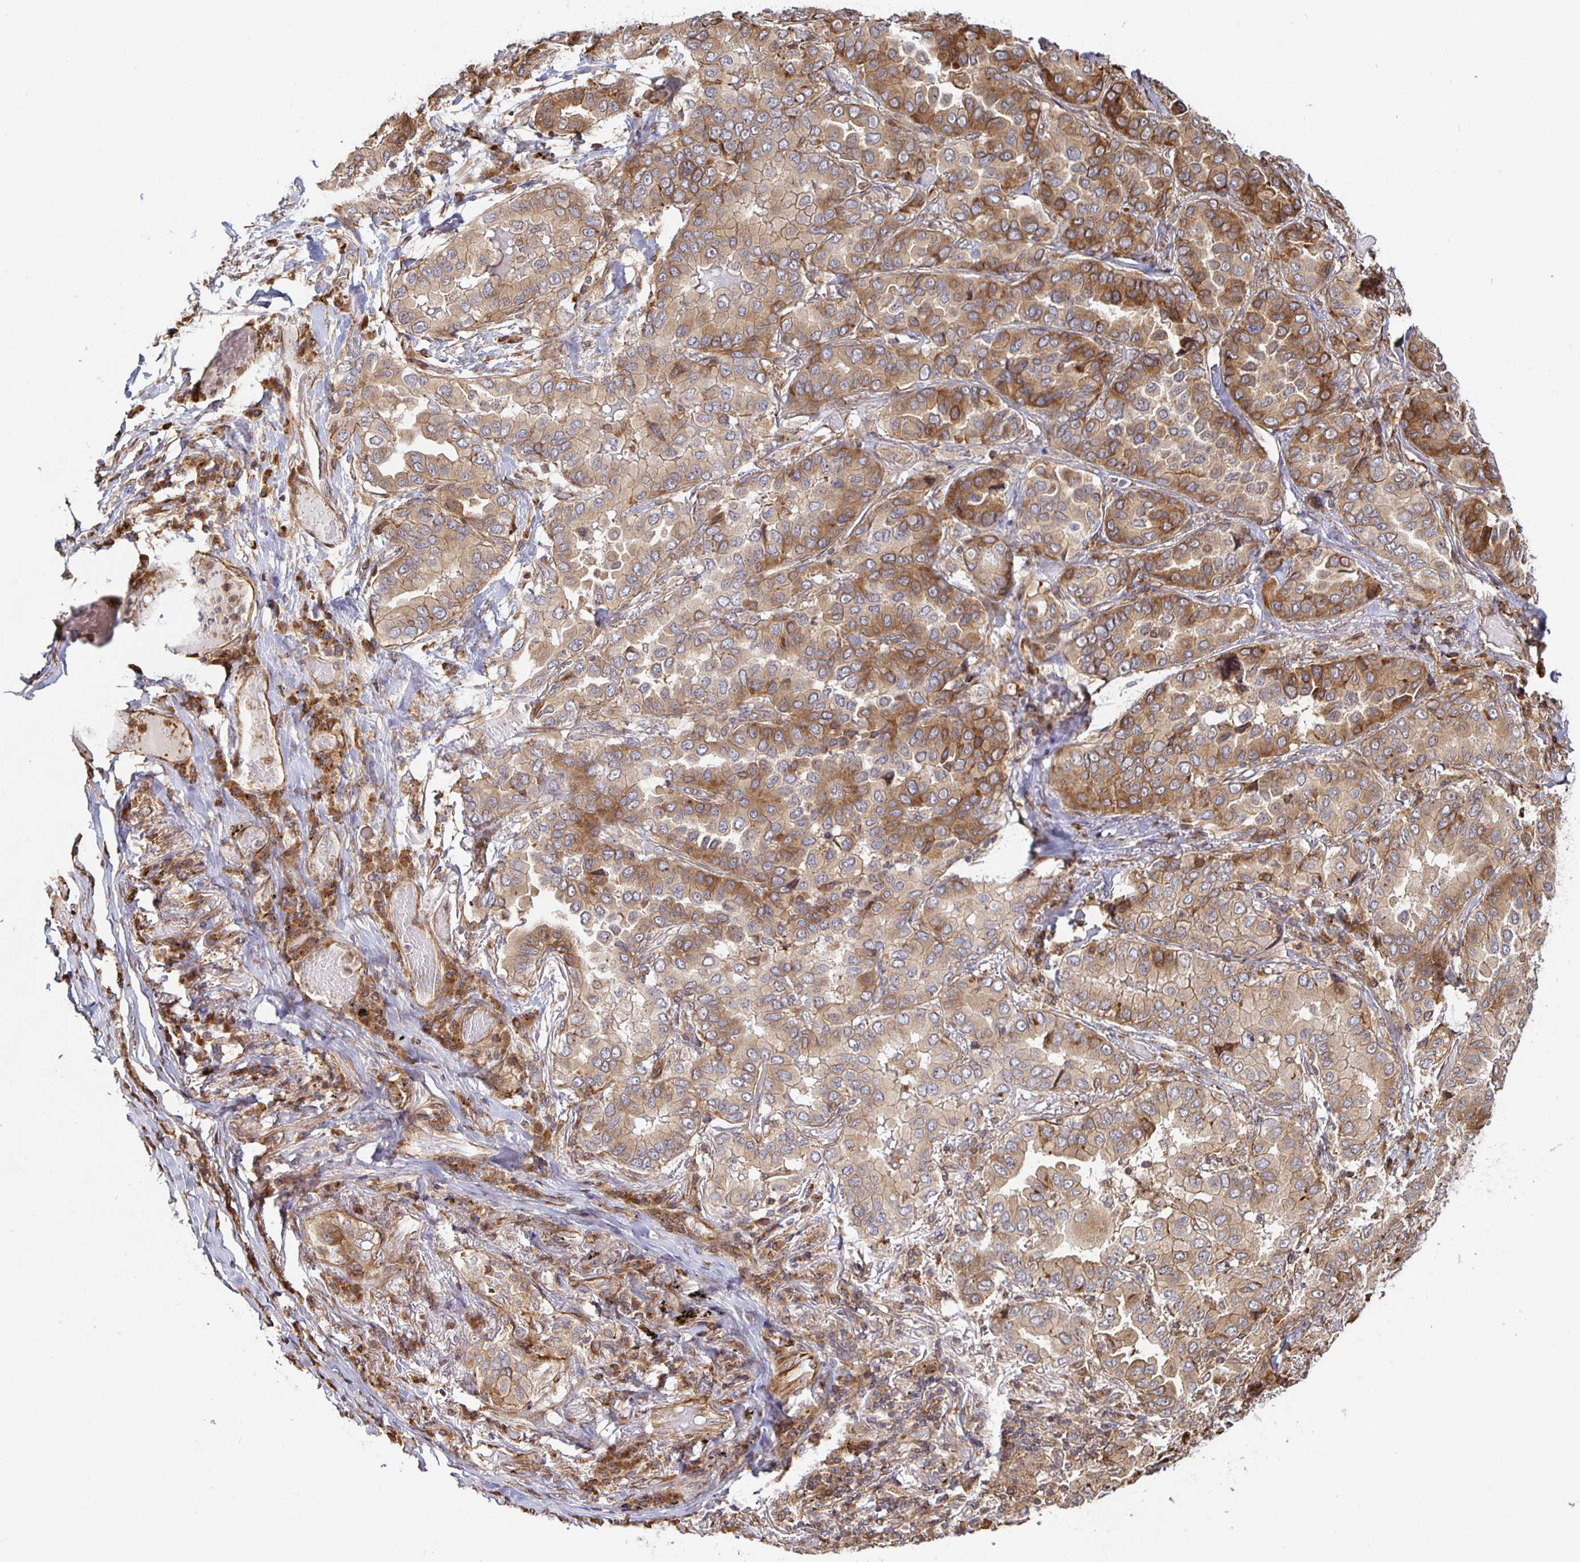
{"staining": {"intensity": "moderate", "quantity": "25%-75%", "location": "cytoplasmic/membranous"}, "tissue": "lung cancer", "cell_type": "Tumor cells", "image_type": "cancer", "snomed": [{"axis": "morphology", "description": "Aneuploidy"}, {"axis": "morphology", "description": "Adenocarcinoma, NOS"}, {"axis": "morphology", "description": "Adenocarcinoma, metastatic, NOS"}, {"axis": "topography", "description": "Lymph node"}, {"axis": "topography", "description": "Lung"}], "caption": "An image showing moderate cytoplasmic/membranous positivity in approximately 25%-75% of tumor cells in lung metastatic adenocarcinoma, as visualized by brown immunohistochemical staining.", "gene": "STRAP", "patient": {"sex": "female", "age": 48}}